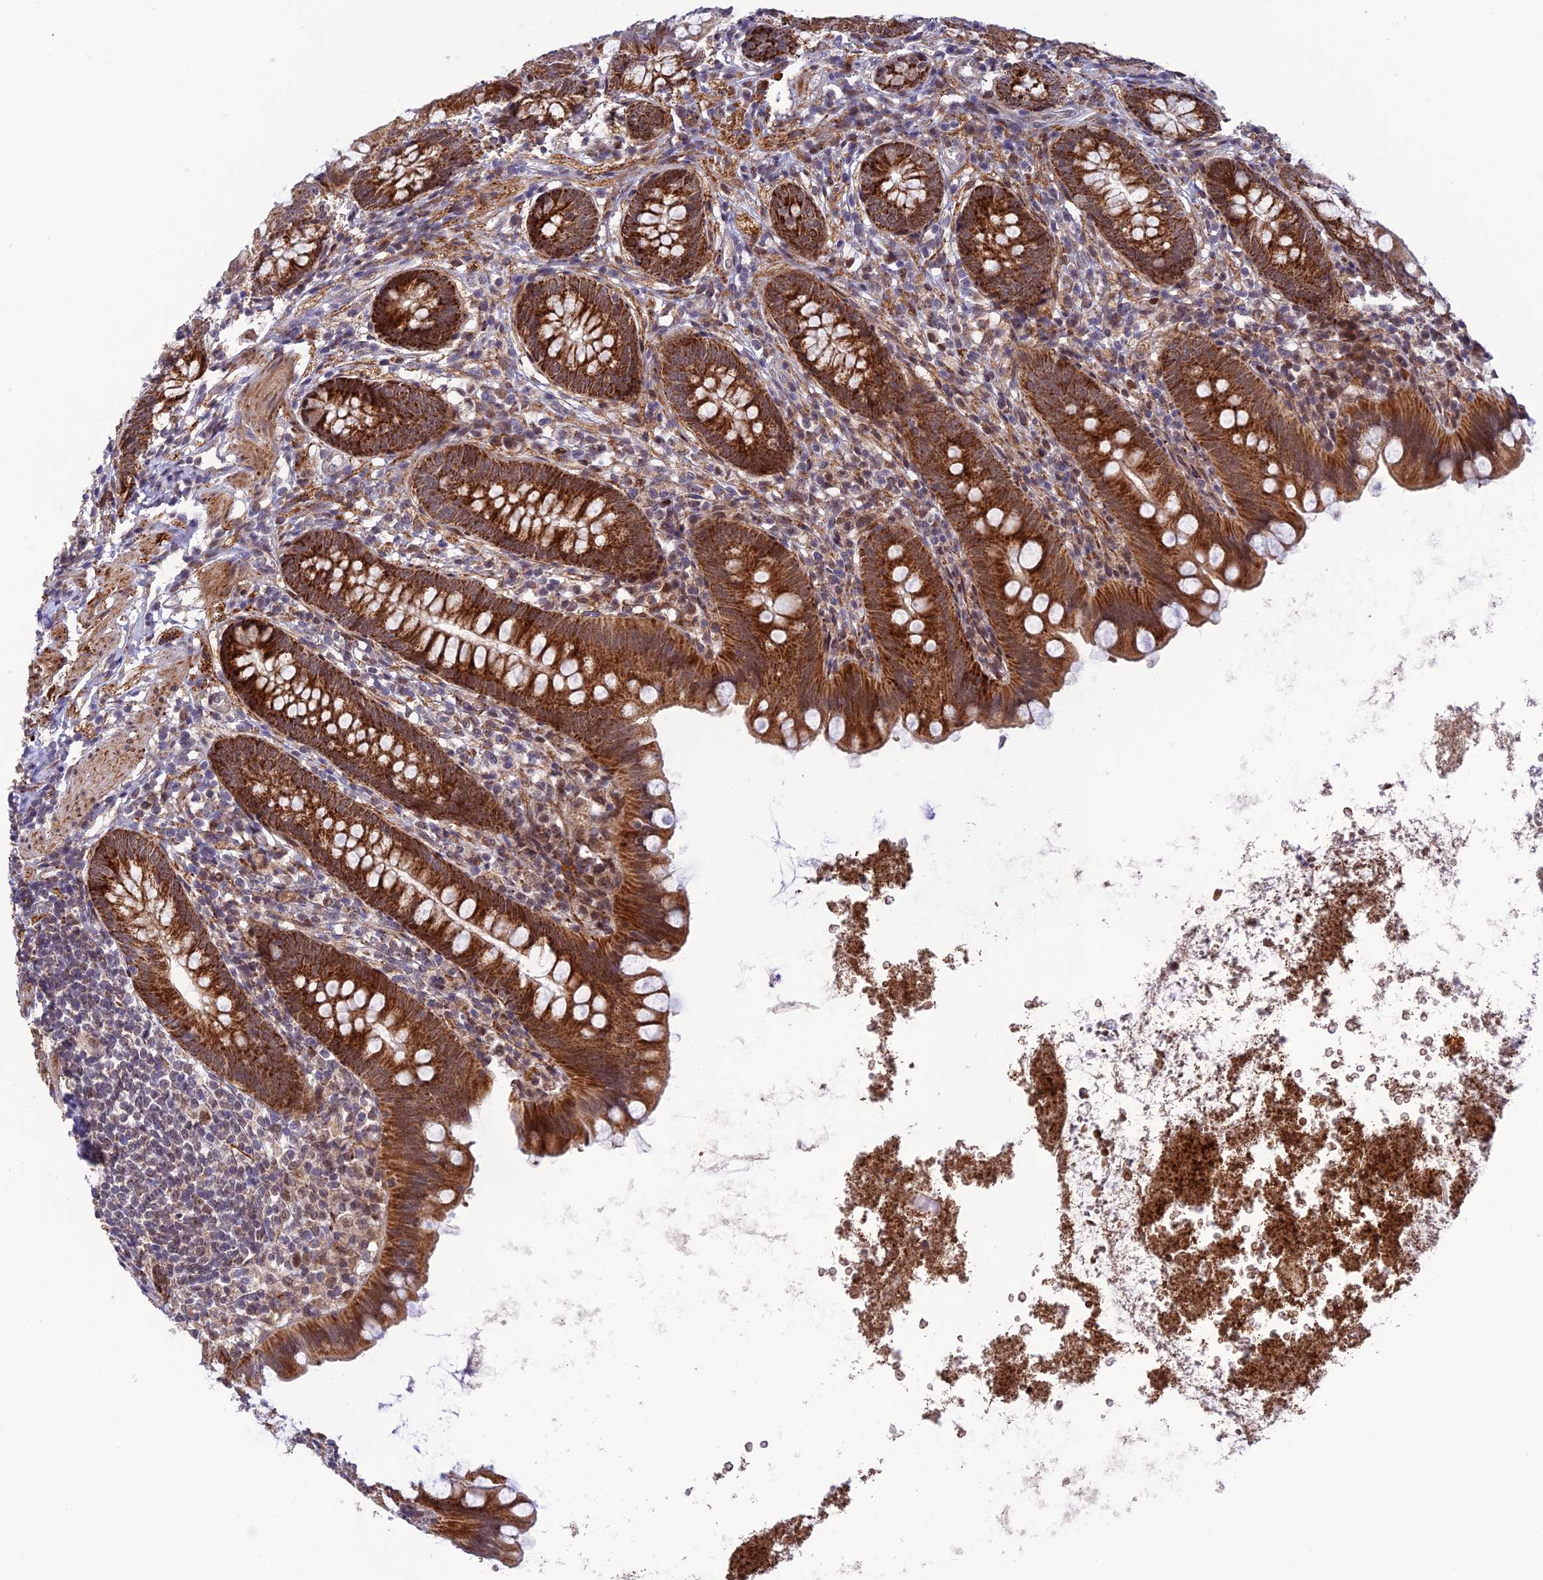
{"staining": {"intensity": "strong", "quantity": ">75%", "location": "cytoplasmic/membranous"}, "tissue": "appendix", "cell_type": "Glandular cells", "image_type": "normal", "snomed": [{"axis": "morphology", "description": "Normal tissue, NOS"}, {"axis": "topography", "description": "Appendix"}], "caption": "DAB immunohistochemical staining of normal appendix reveals strong cytoplasmic/membranous protein staining in approximately >75% of glandular cells. The staining was performed using DAB (3,3'-diaminobenzidine), with brown indicating positive protein expression. Nuclei are stained blue with hematoxylin.", "gene": "WDR55", "patient": {"sex": "female", "age": 62}}